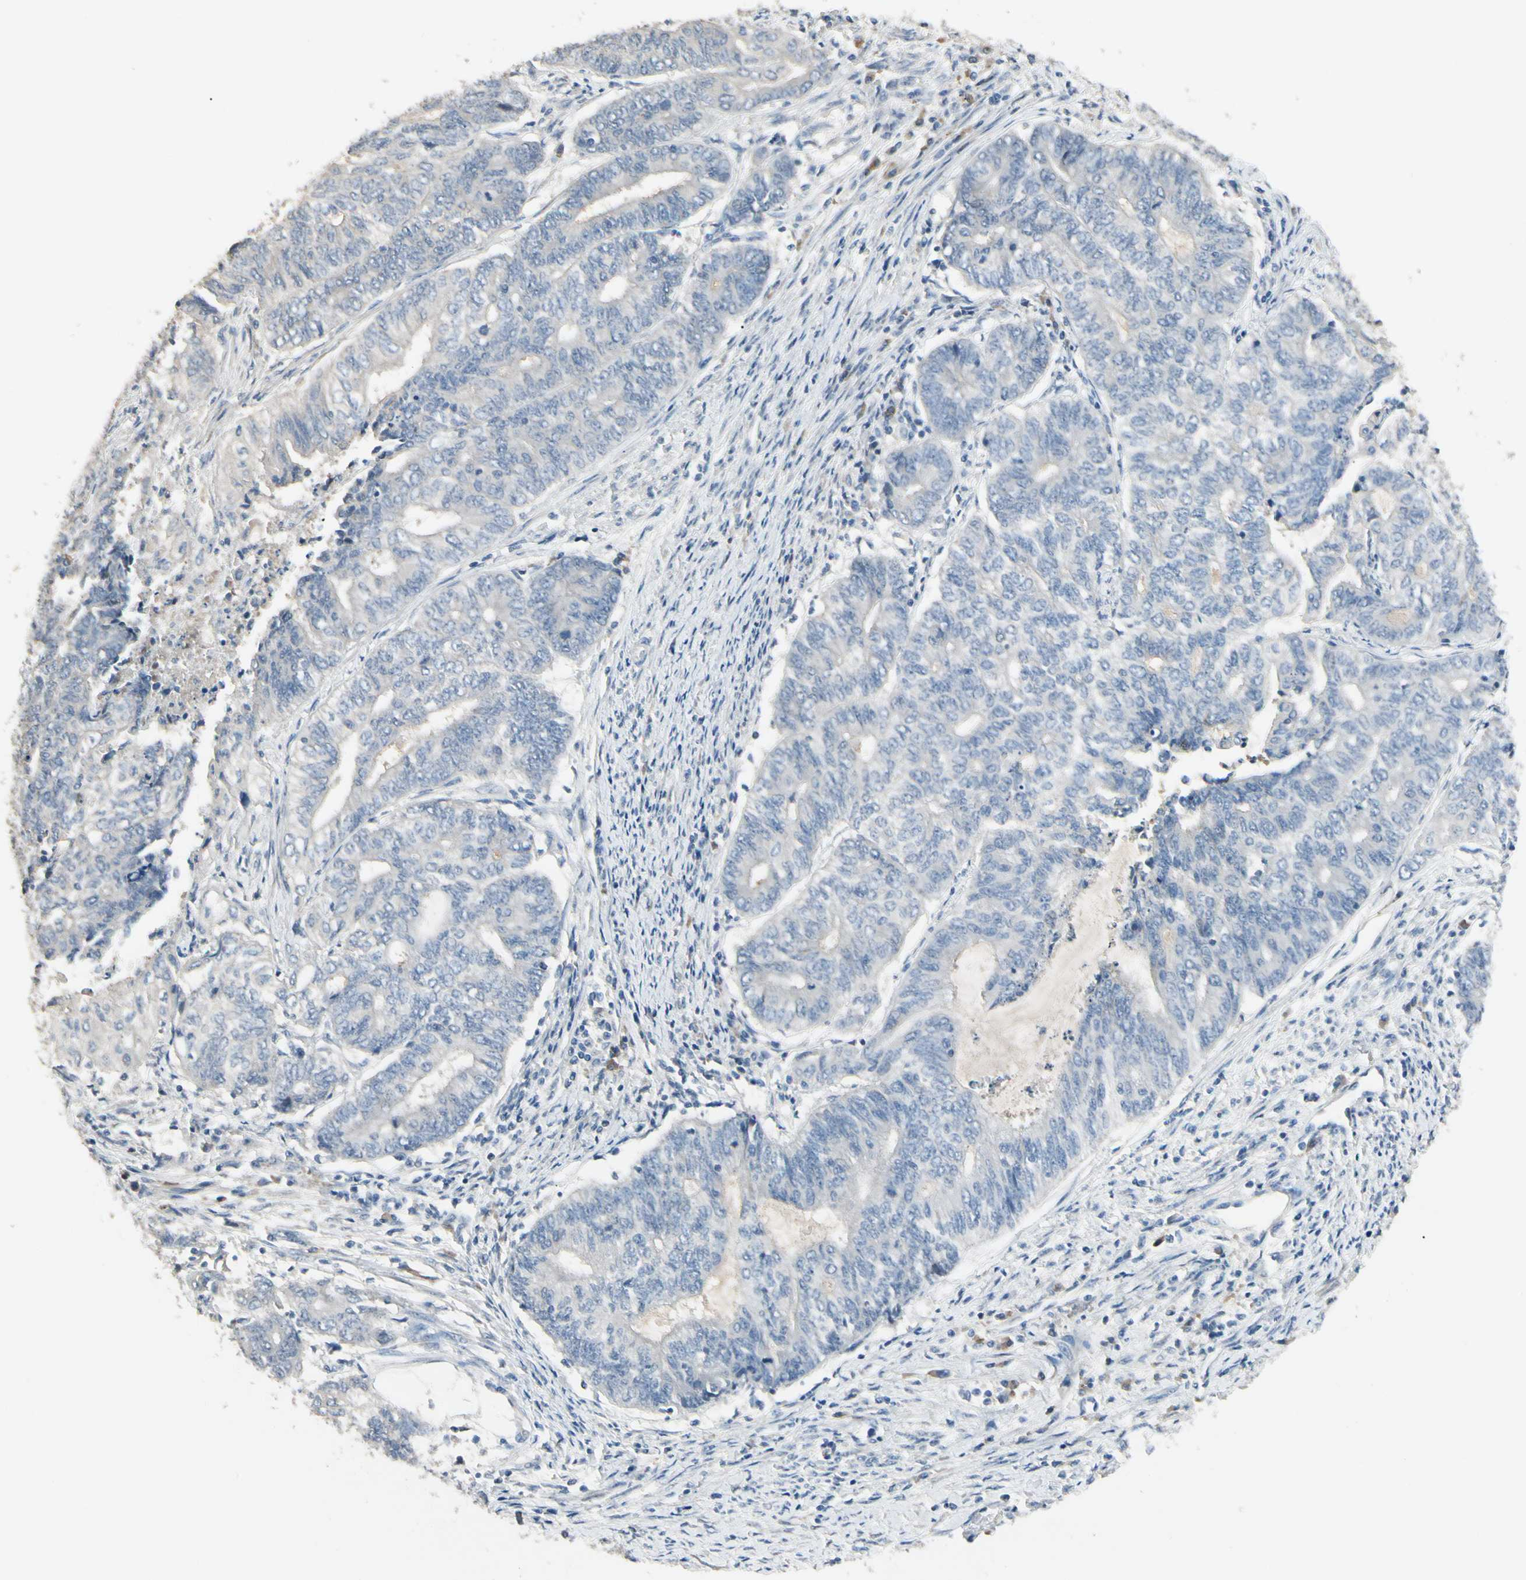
{"staining": {"intensity": "negative", "quantity": "none", "location": "none"}, "tissue": "endometrial cancer", "cell_type": "Tumor cells", "image_type": "cancer", "snomed": [{"axis": "morphology", "description": "Adenocarcinoma, NOS"}, {"axis": "topography", "description": "Uterus"}, {"axis": "topography", "description": "Endometrium"}], "caption": "This is a image of IHC staining of endometrial adenocarcinoma, which shows no staining in tumor cells.", "gene": "GNE", "patient": {"sex": "female", "age": 70}}